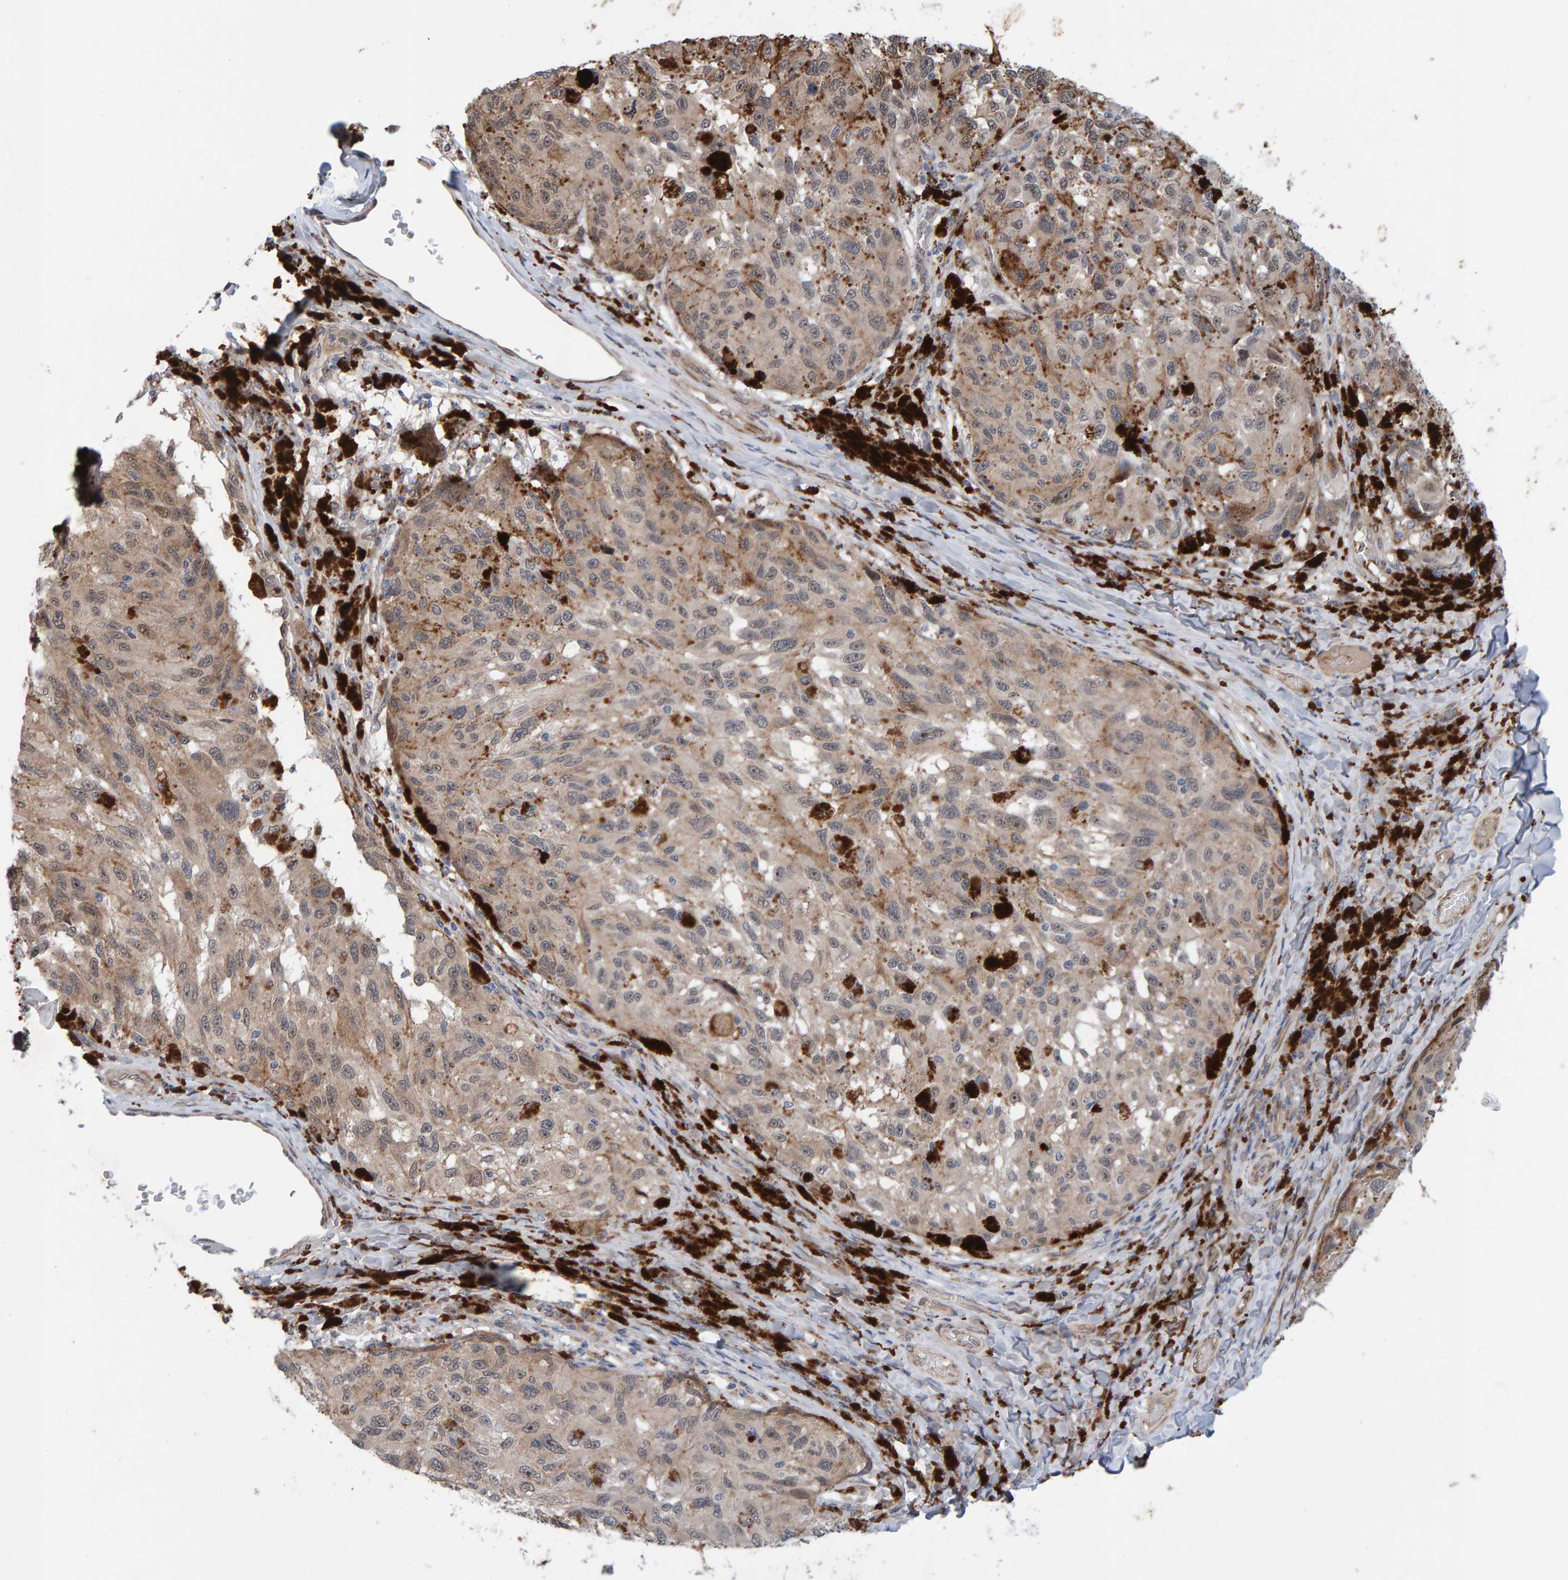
{"staining": {"intensity": "weak", "quantity": ">75%", "location": "cytoplasmic/membranous"}, "tissue": "melanoma", "cell_type": "Tumor cells", "image_type": "cancer", "snomed": [{"axis": "morphology", "description": "Malignant melanoma, NOS"}, {"axis": "topography", "description": "Skin"}], "caption": "IHC (DAB (3,3'-diaminobenzidine)) staining of human melanoma demonstrates weak cytoplasmic/membranous protein staining in approximately >75% of tumor cells.", "gene": "MFSD6L", "patient": {"sex": "female", "age": 73}}